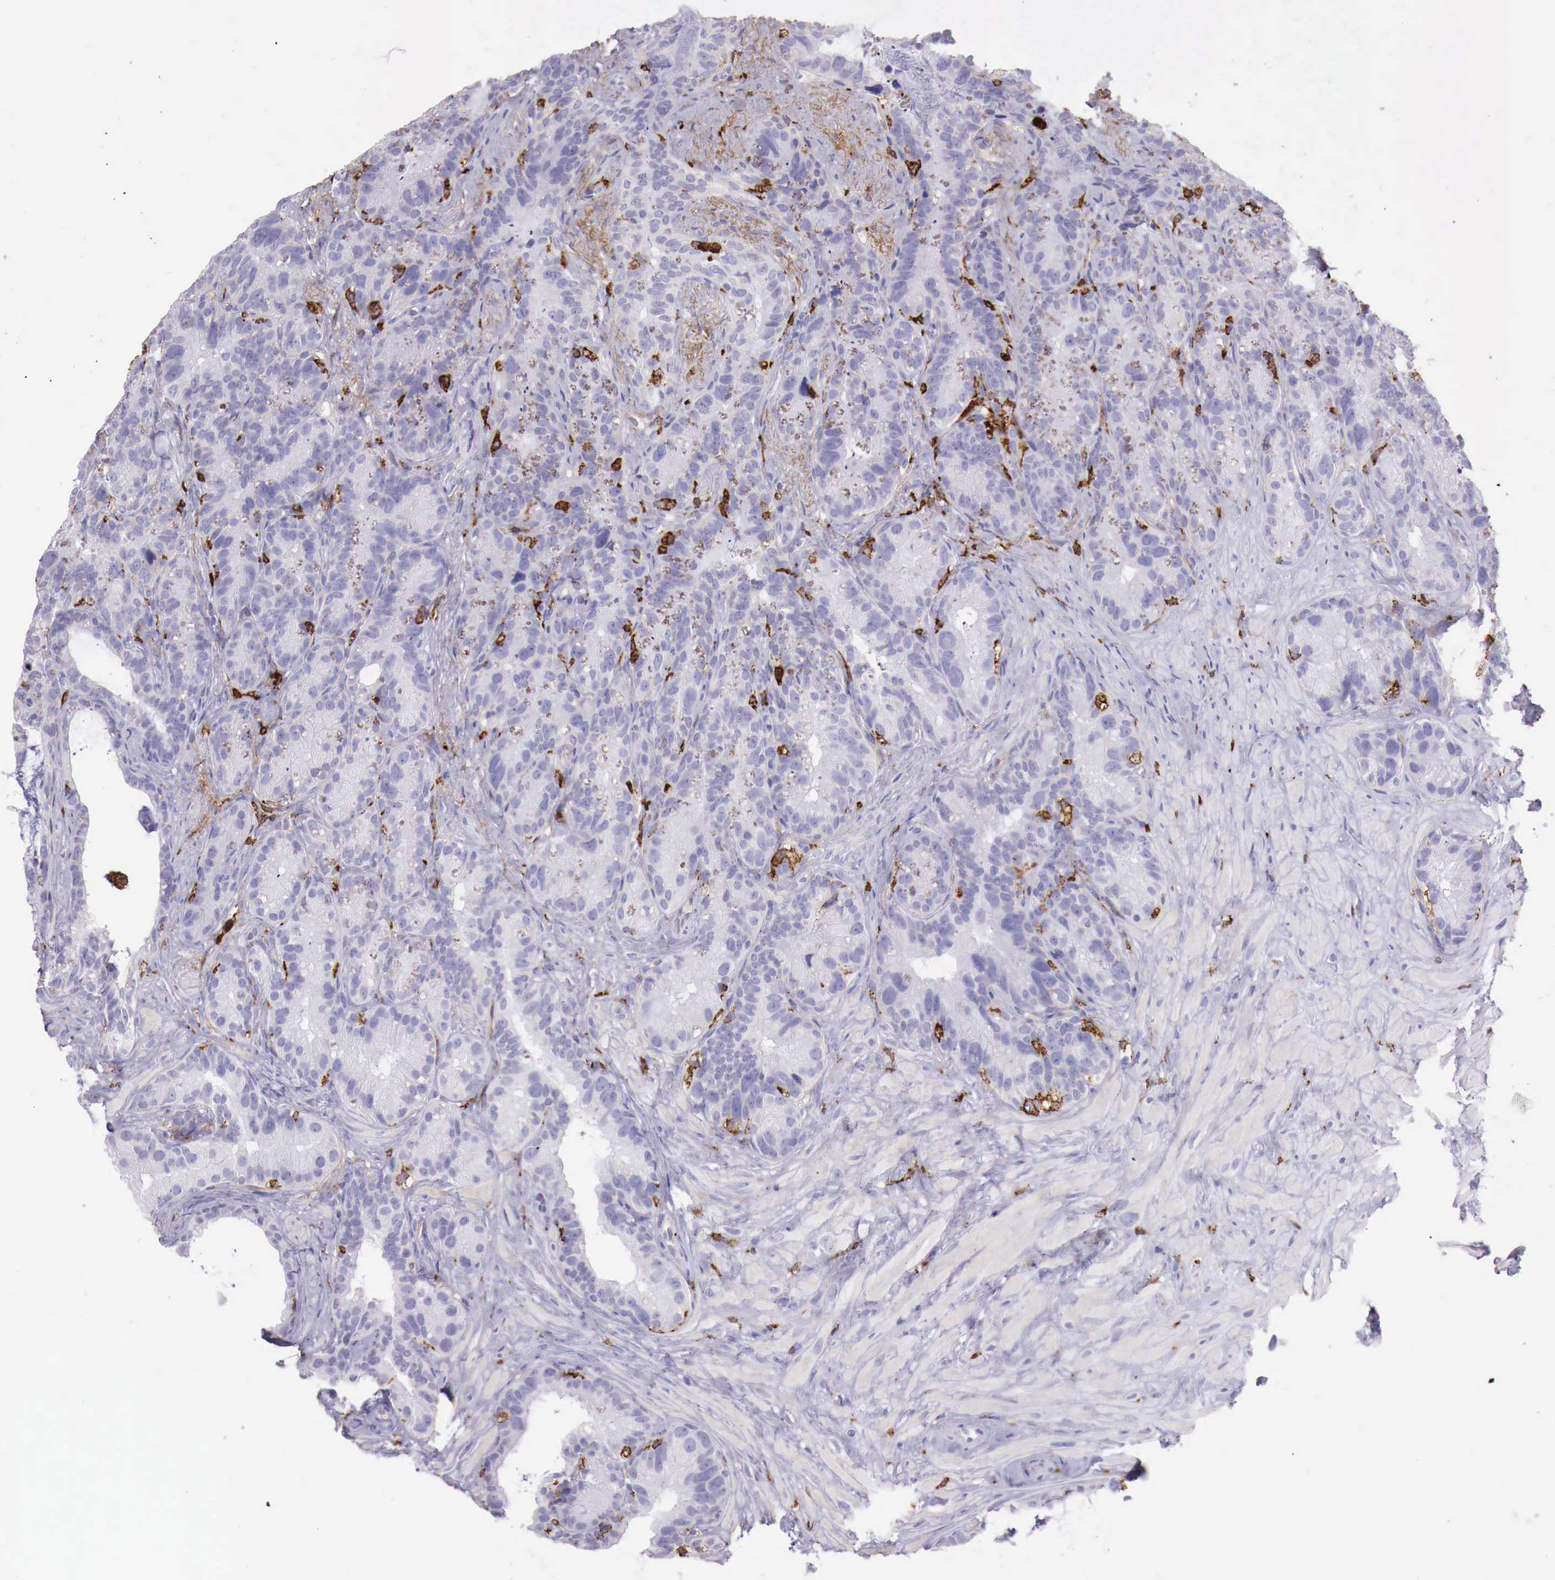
{"staining": {"intensity": "negative", "quantity": "none", "location": "none"}, "tissue": "seminal vesicle", "cell_type": "Glandular cells", "image_type": "normal", "snomed": [{"axis": "morphology", "description": "Normal tissue, NOS"}, {"axis": "topography", "description": "Seminal veicle"}], "caption": "Immunohistochemistry of benign human seminal vesicle shows no staining in glandular cells. (DAB (3,3'-diaminobenzidine) immunohistochemistry with hematoxylin counter stain).", "gene": "MSR1", "patient": {"sex": "male", "age": 63}}